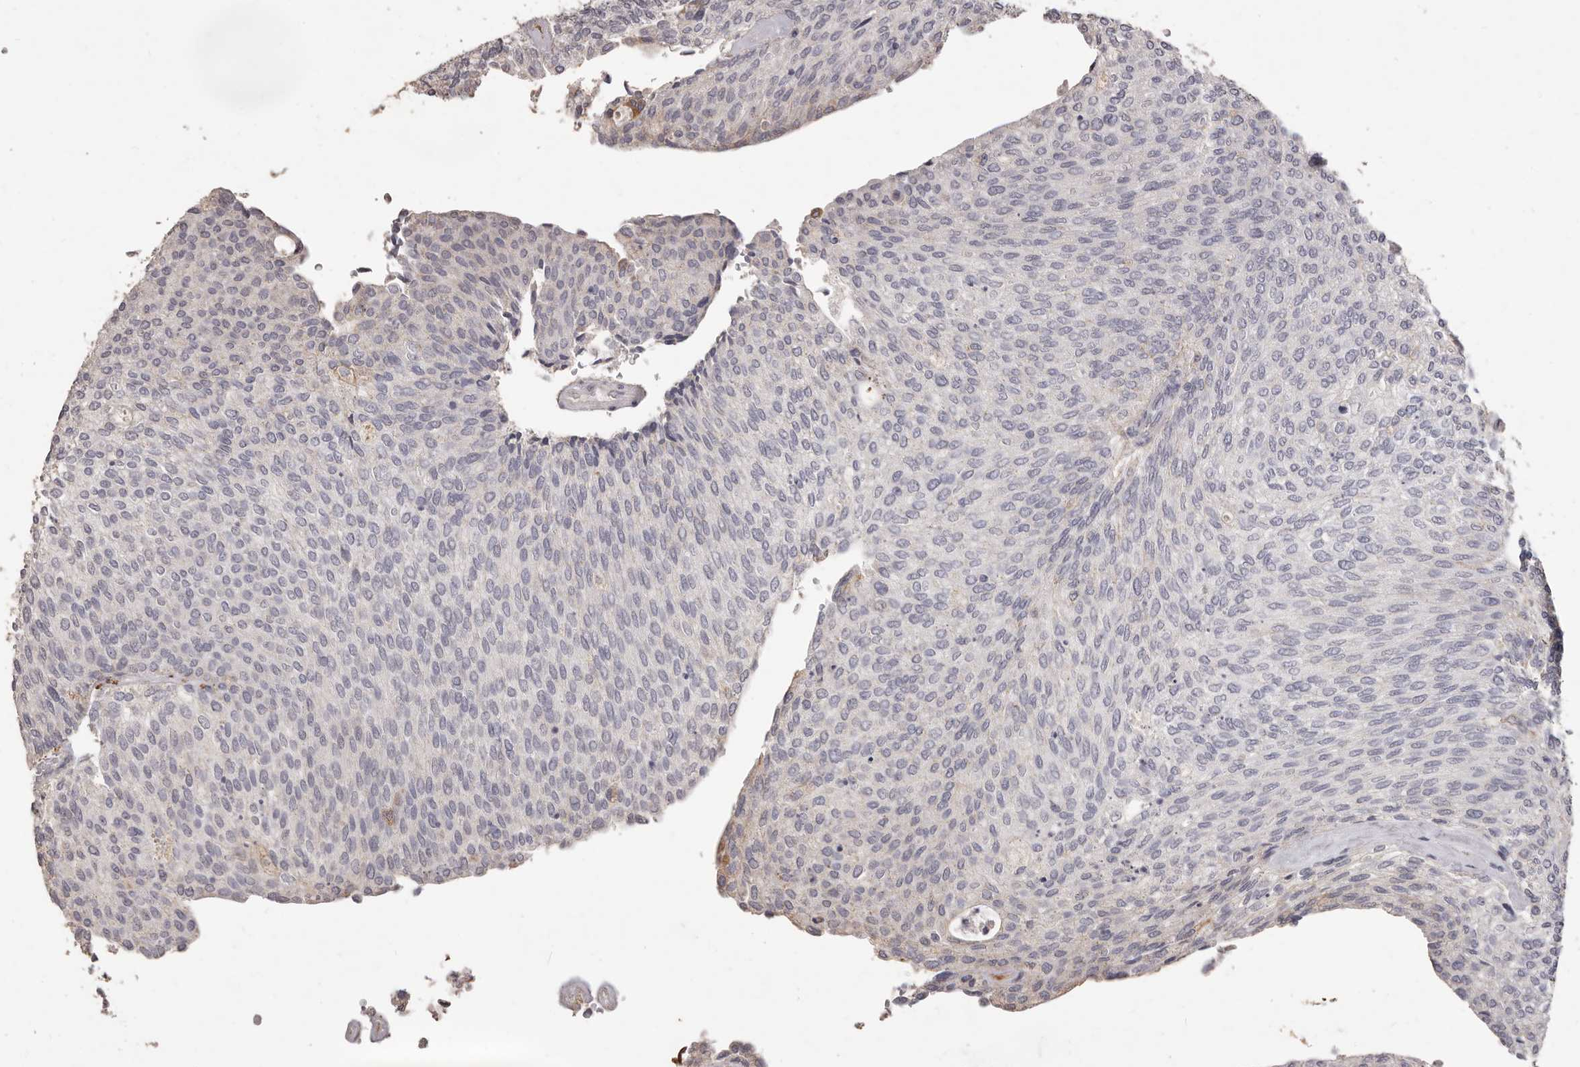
{"staining": {"intensity": "negative", "quantity": "none", "location": "none"}, "tissue": "urothelial cancer", "cell_type": "Tumor cells", "image_type": "cancer", "snomed": [{"axis": "morphology", "description": "Urothelial carcinoma, Low grade"}, {"axis": "topography", "description": "Urinary bladder"}], "caption": "IHC photomicrograph of neoplastic tissue: human urothelial cancer stained with DAB exhibits no significant protein staining in tumor cells. (Brightfield microscopy of DAB (3,3'-diaminobenzidine) immunohistochemistry (IHC) at high magnification).", "gene": "PRSS27", "patient": {"sex": "female", "age": 79}}